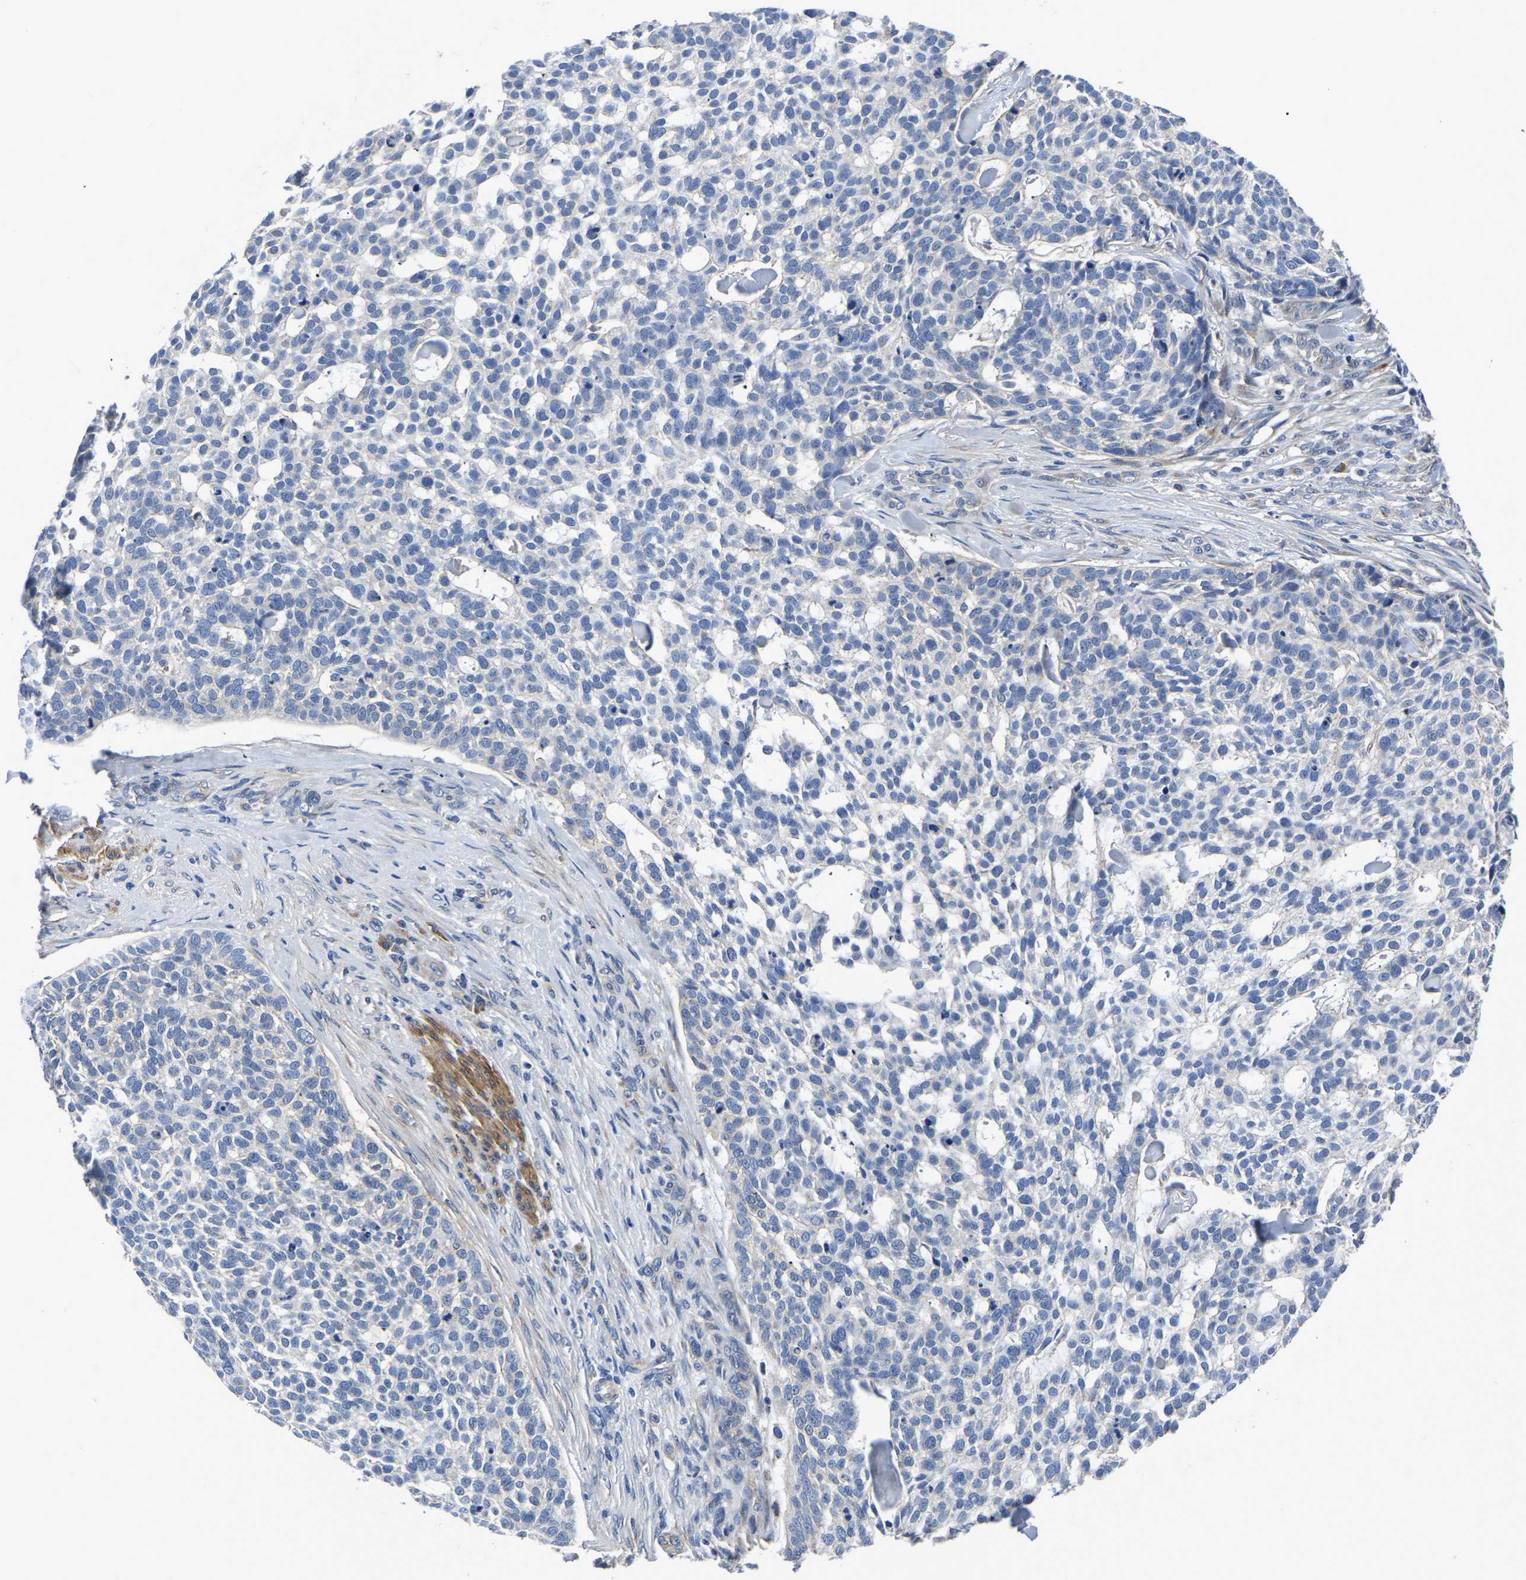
{"staining": {"intensity": "negative", "quantity": "none", "location": "none"}, "tissue": "skin cancer", "cell_type": "Tumor cells", "image_type": "cancer", "snomed": [{"axis": "morphology", "description": "Basal cell carcinoma"}, {"axis": "topography", "description": "Skin"}], "caption": "Immunohistochemistry (IHC) micrograph of skin basal cell carcinoma stained for a protein (brown), which displays no positivity in tumor cells.", "gene": "PDLIM7", "patient": {"sex": "female", "age": 64}}